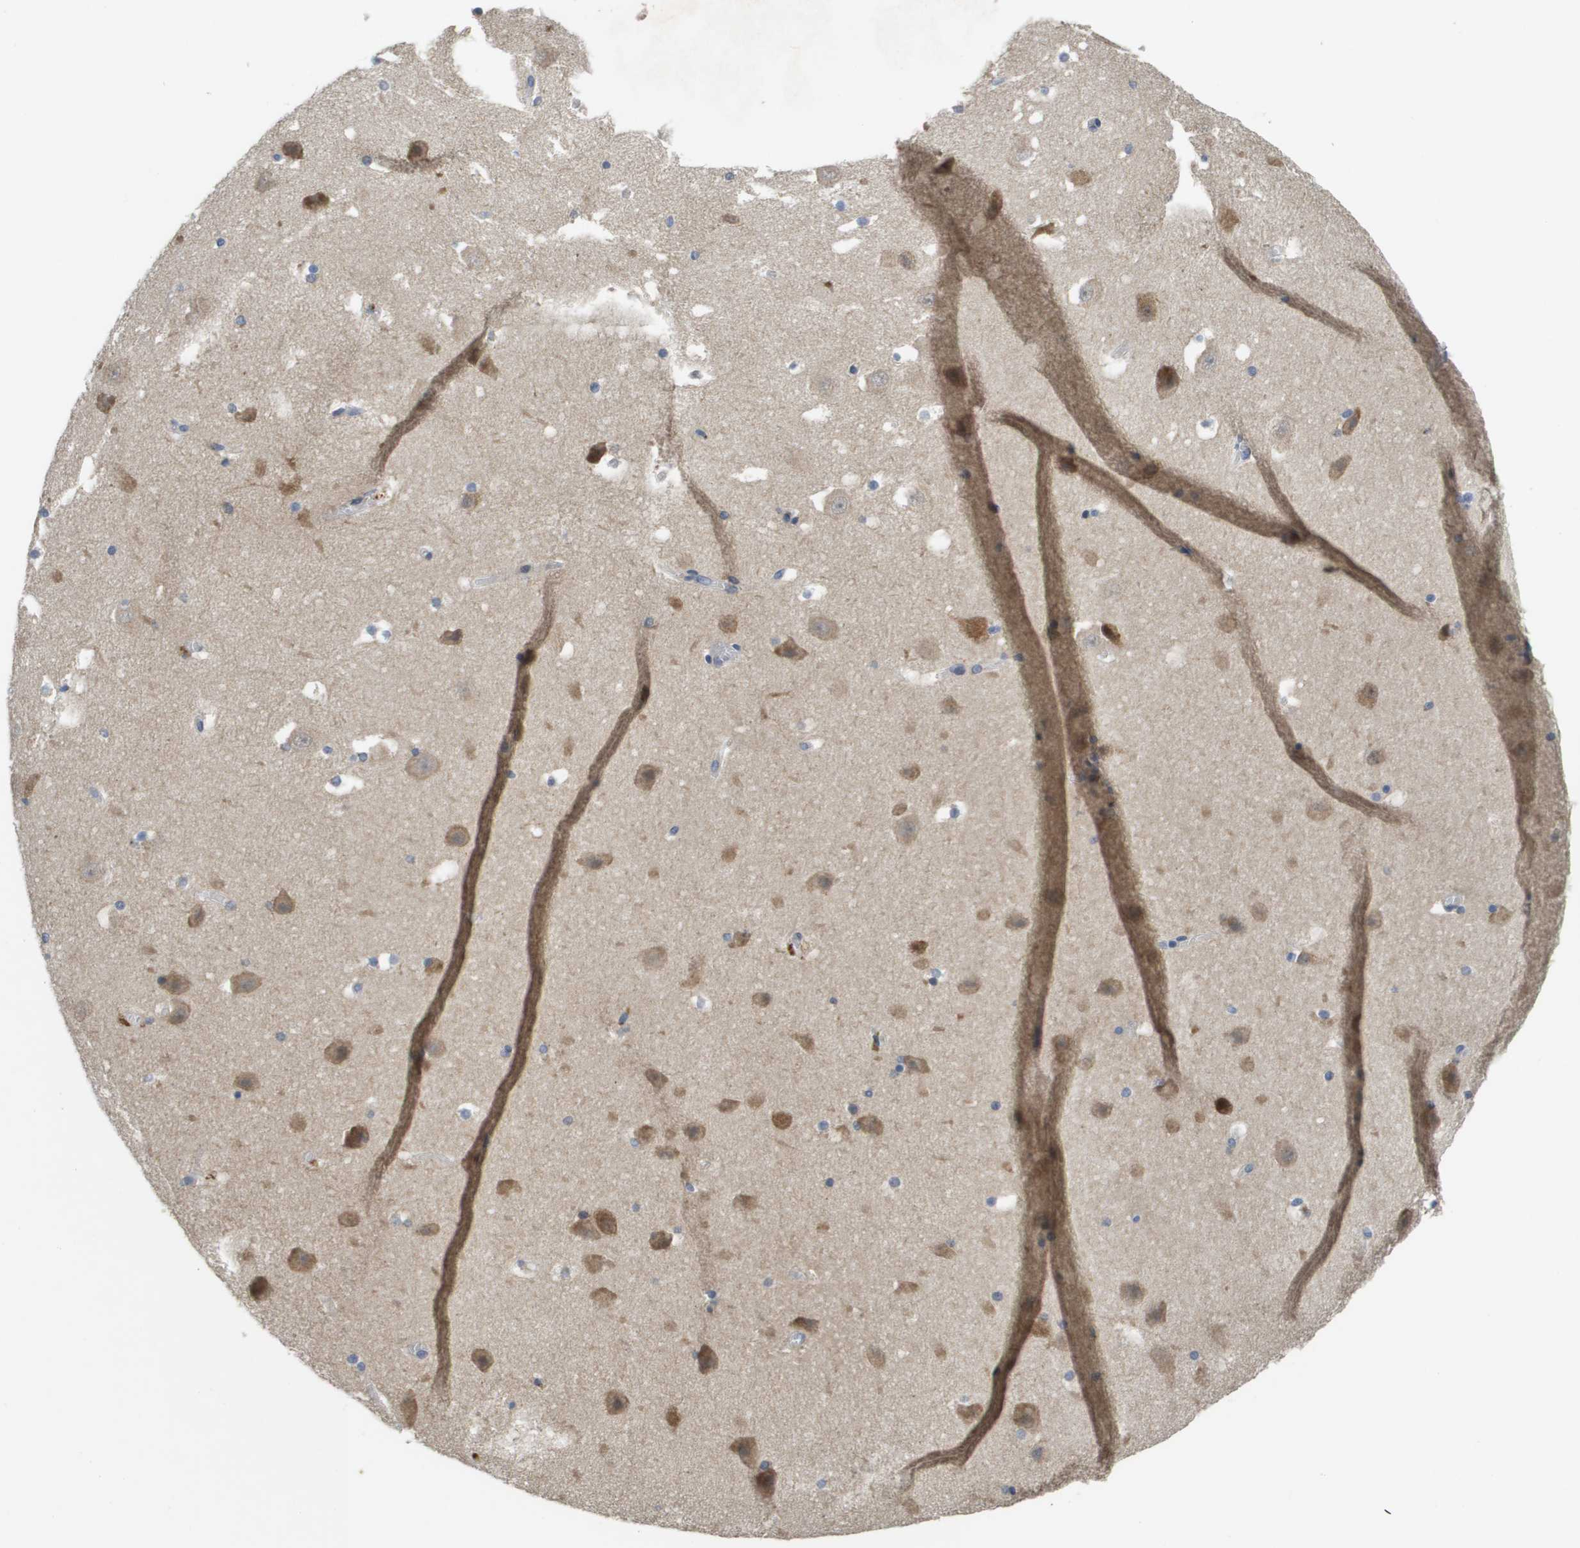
{"staining": {"intensity": "moderate", "quantity": "<25%", "location": "cytoplasmic/membranous"}, "tissue": "hippocampus", "cell_type": "Glial cells", "image_type": "normal", "snomed": [{"axis": "morphology", "description": "Normal tissue, NOS"}, {"axis": "topography", "description": "Hippocampus"}], "caption": "Brown immunohistochemical staining in benign human hippocampus reveals moderate cytoplasmic/membranous staining in approximately <25% of glial cells.", "gene": "SLC25A20", "patient": {"sex": "male", "age": 45}}